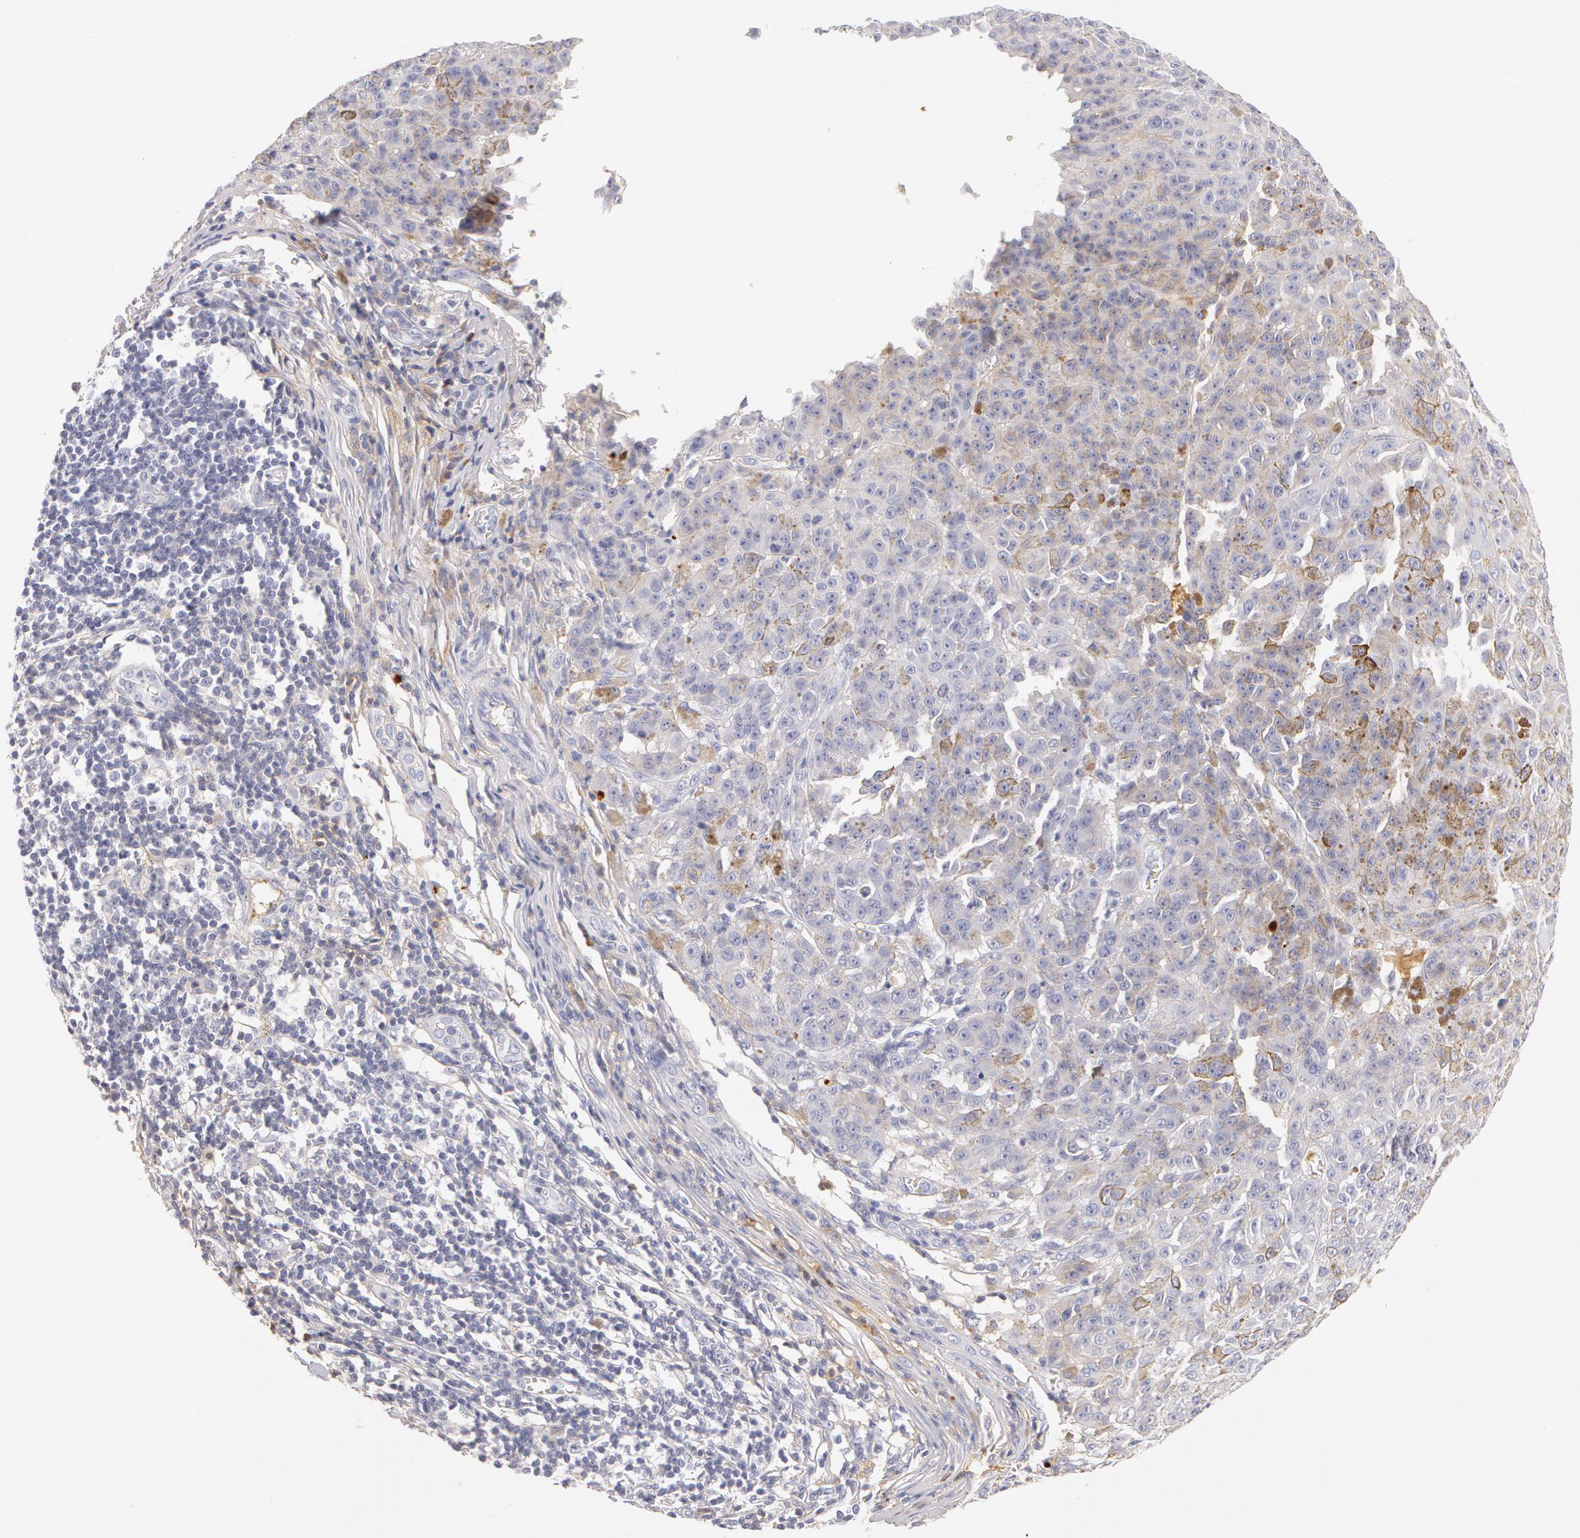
{"staining": {"intensity": "negative", "quantity": "none", "location": "none"}, "tissue": "melanoma", "cell_type": "Tumor cells", "image_type": "cancer", "snomed": [{"axis": "morphology", "description": "Malignant melanoma, NOS"}, {"axis": "topography", "description": "Skin"}], "caption": "IHC photomicrograph of melanoma stained for a protein (brown), which reveals no staining in tumor cells.", "gene": "AHSG", "patient": {"sex": "male", "age": 64}}